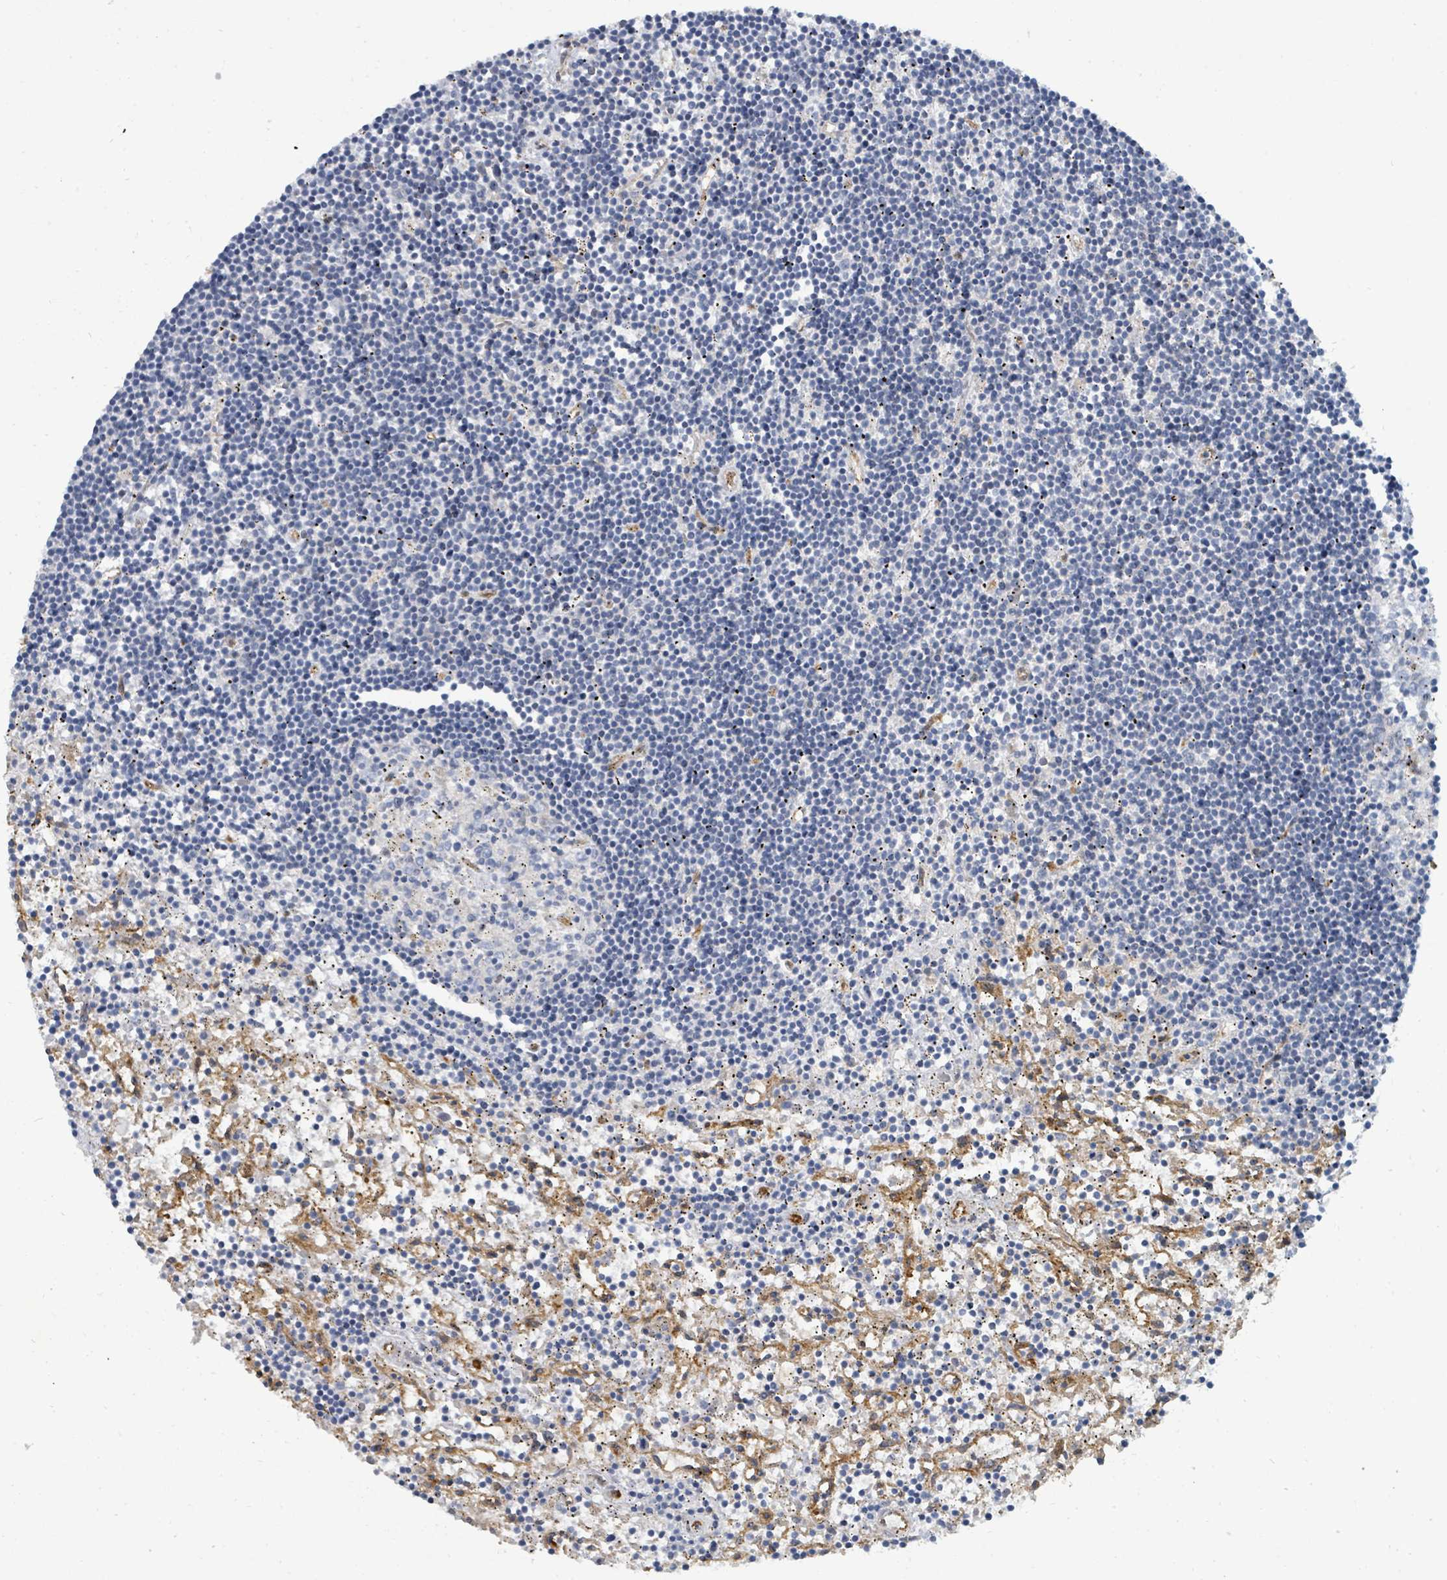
{"staining": {"intensity": "negative", "quantity": "none", "location": "none"}, "tissue": "lymphoma", "cell_type": "Tumor cells", "image_type": "cancer", "snomed": [{"axis": "morphology", "description": "Malignant lymphoma, non-Hodgkin's type, Low grade"}, {"axis": "topography", "description": "Spleen"}], "caption": "Immunohistochemistry image of human lymphoma stained for a protein (brown), which exhibits no positivity in tumor cells.", "gene": "IFIT1", "patient": {"sex": "male", "age": 76}}